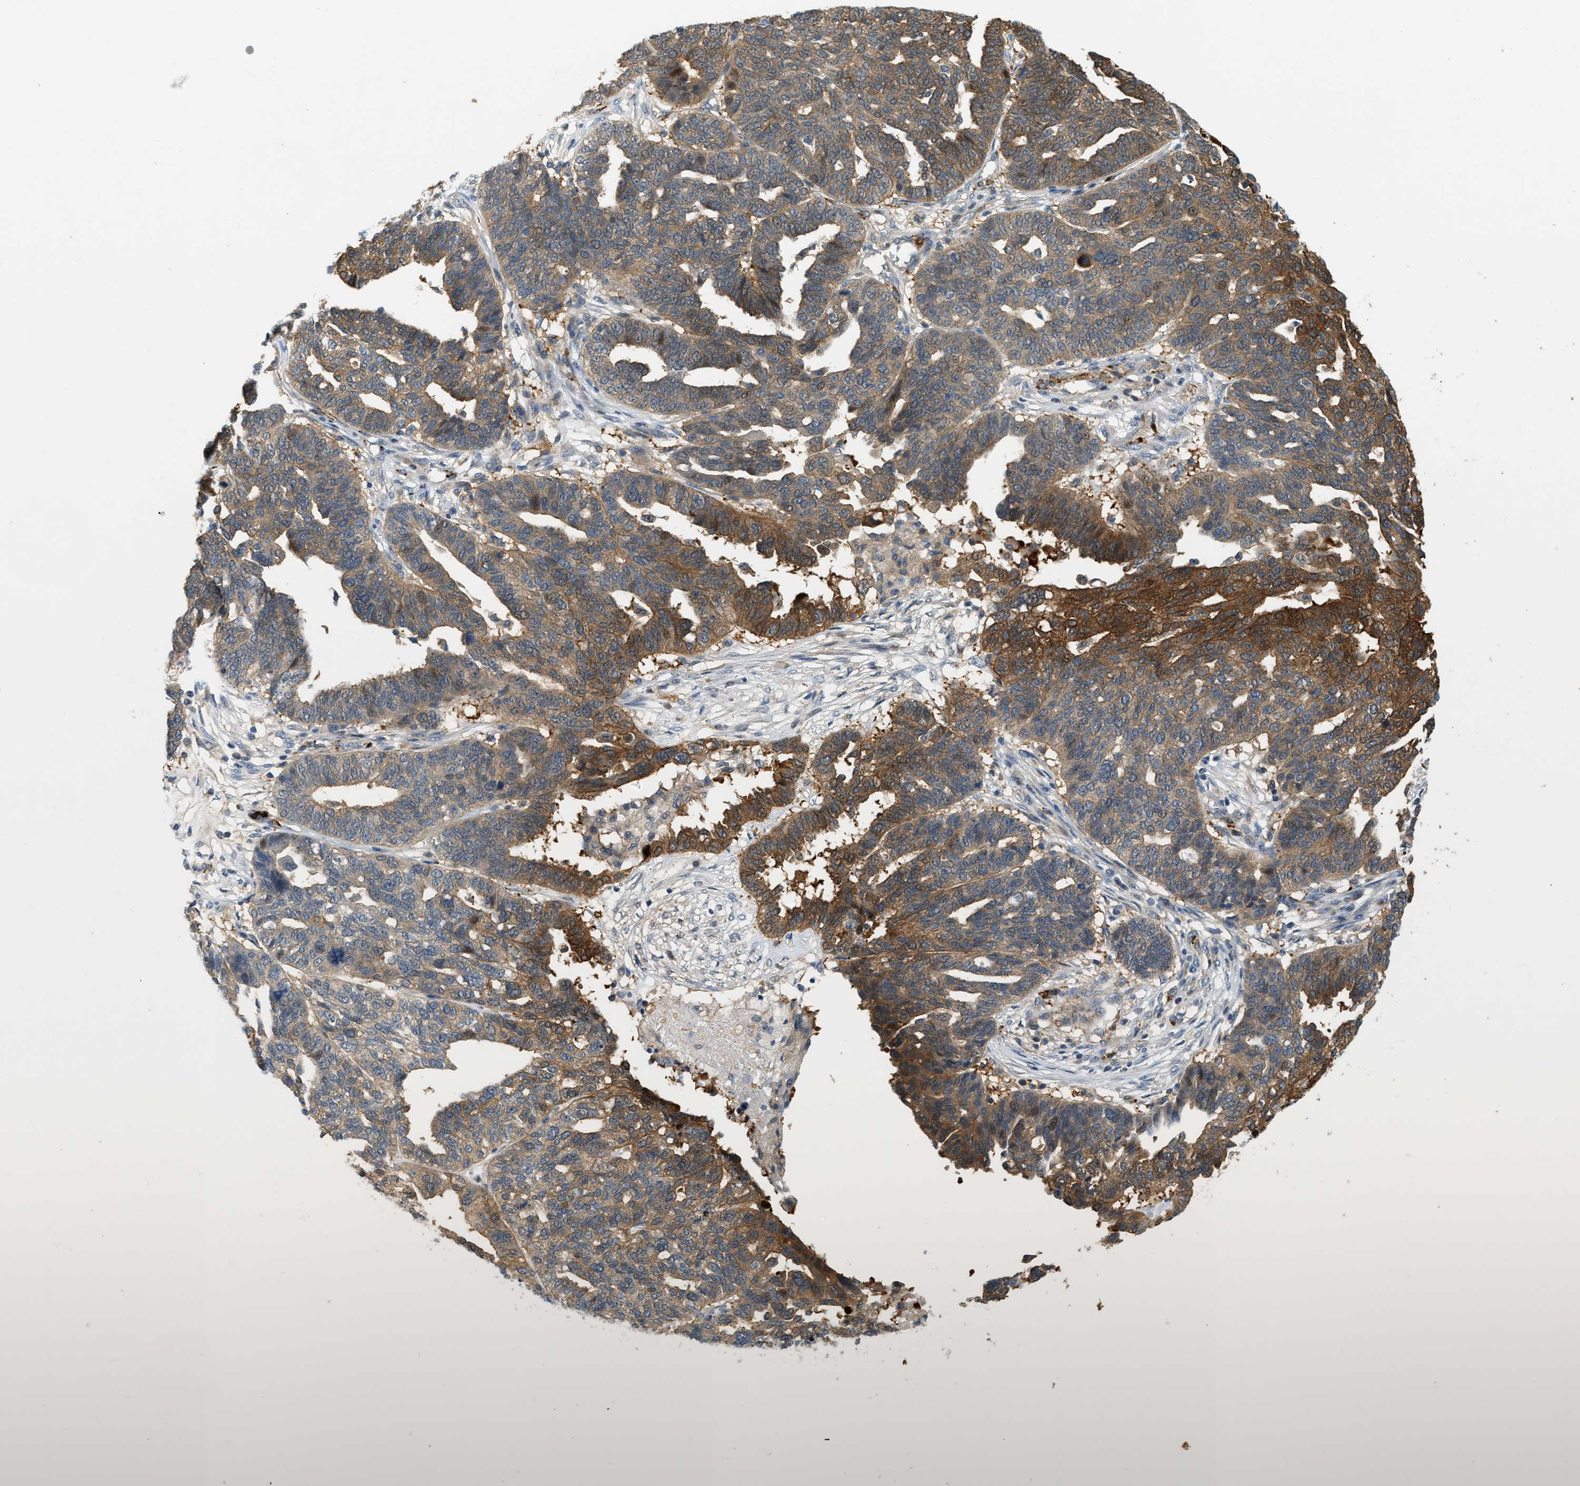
{"staining": {"intensity": "moderate", "quantity": ">75%", "location": "cytoplasmic/membranous"}, "tissue": "ovarian cancer", "cell_type": "Tumor cells", "image_type": "cancer", "snomed": [{"axis": "morphology", "description": "Cystadenocarcinoma, serous, NOS"}, {"axis": "topography", "description": "Ovary"}], "caption": "Moderate cytoplasmic/membranous protein positivity is appreciated in about >75% of tumor cells in ovarian cancer (serous cystadenocarcinoma).", "gene": "PDCL3", "patient": {"sex": "female", "age": 59}}